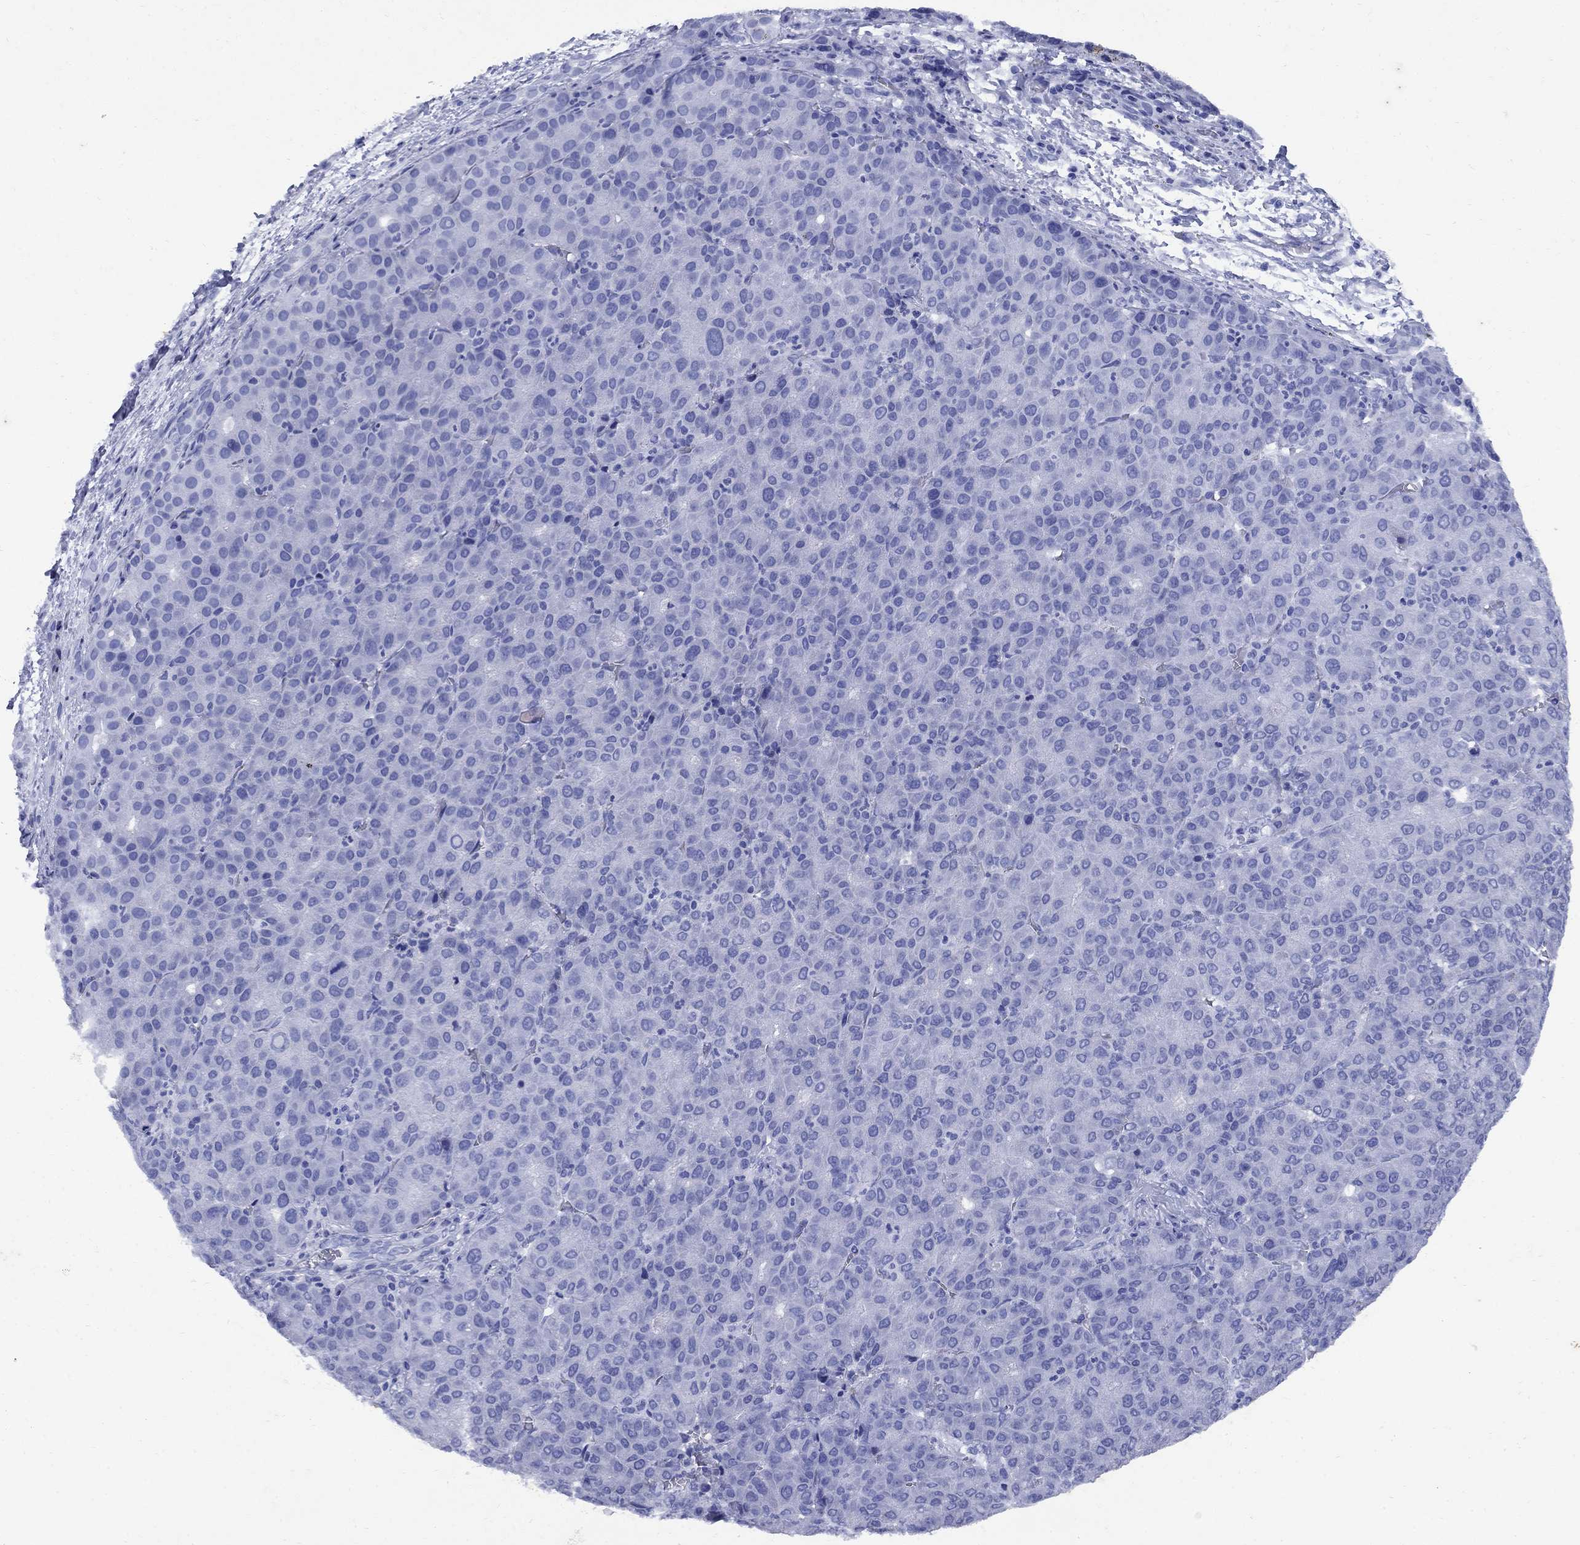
{"staining": {"intensity": "negative", "quantity": "none", "location": "none"}, "tissue": "liver cancer", "cell_type": "Tumor cells", "image_type": "cancer", "snomed": [{"axis": "morphology", "description": "Carcinoma, Hepatocellular, NOS"}, {"axis": "topography", "description": "Liver"}], "caption": "Human liver cancer stained for a protein using immunohistochemistry (IHC) exhibits no positivity in tumor cells.", "gene": "CD1A", "patient": {"sex": "male", "age": 65}}